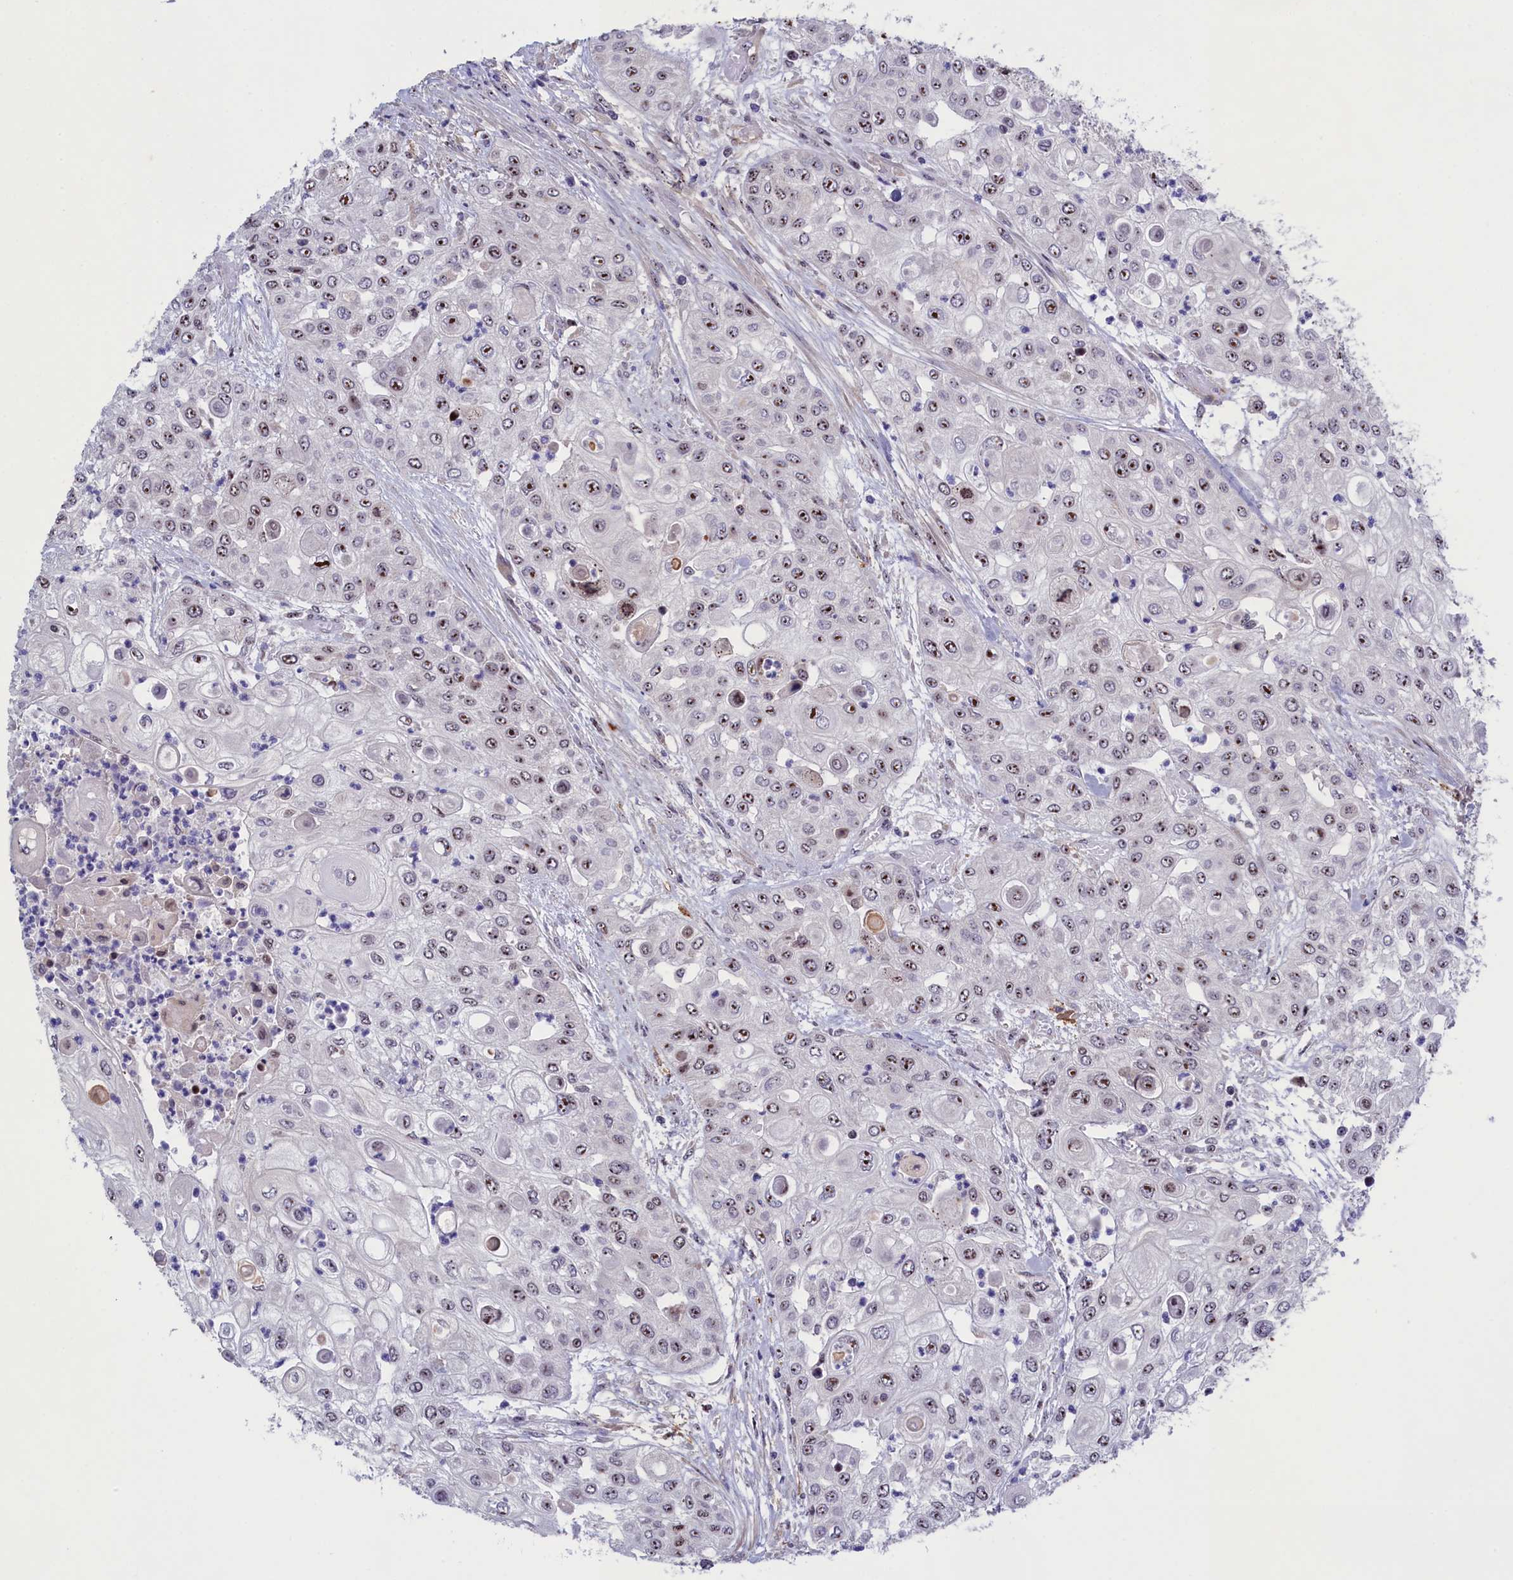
{"staining": {"intensity": "moderate", "quantity": ">75%", "location": "nuclear"}, "tissue": "urothelial cancer", "cell_type": "Tumor cells", "image_type": "cancer", "snomed": [{"axis": "morphology", "description": "Urothelial carcinoma, High grade"}, {"axis": "topography", "description": "Urinary bladder"}], "caption": "Immunohistochemical staining of human high-grade urothelial carcinoma shows moderate nuclear protein positivity in approximately >75% of tumor cells.", "gene": "PPAN", "patient": {"sex": "female", "age": 79}}